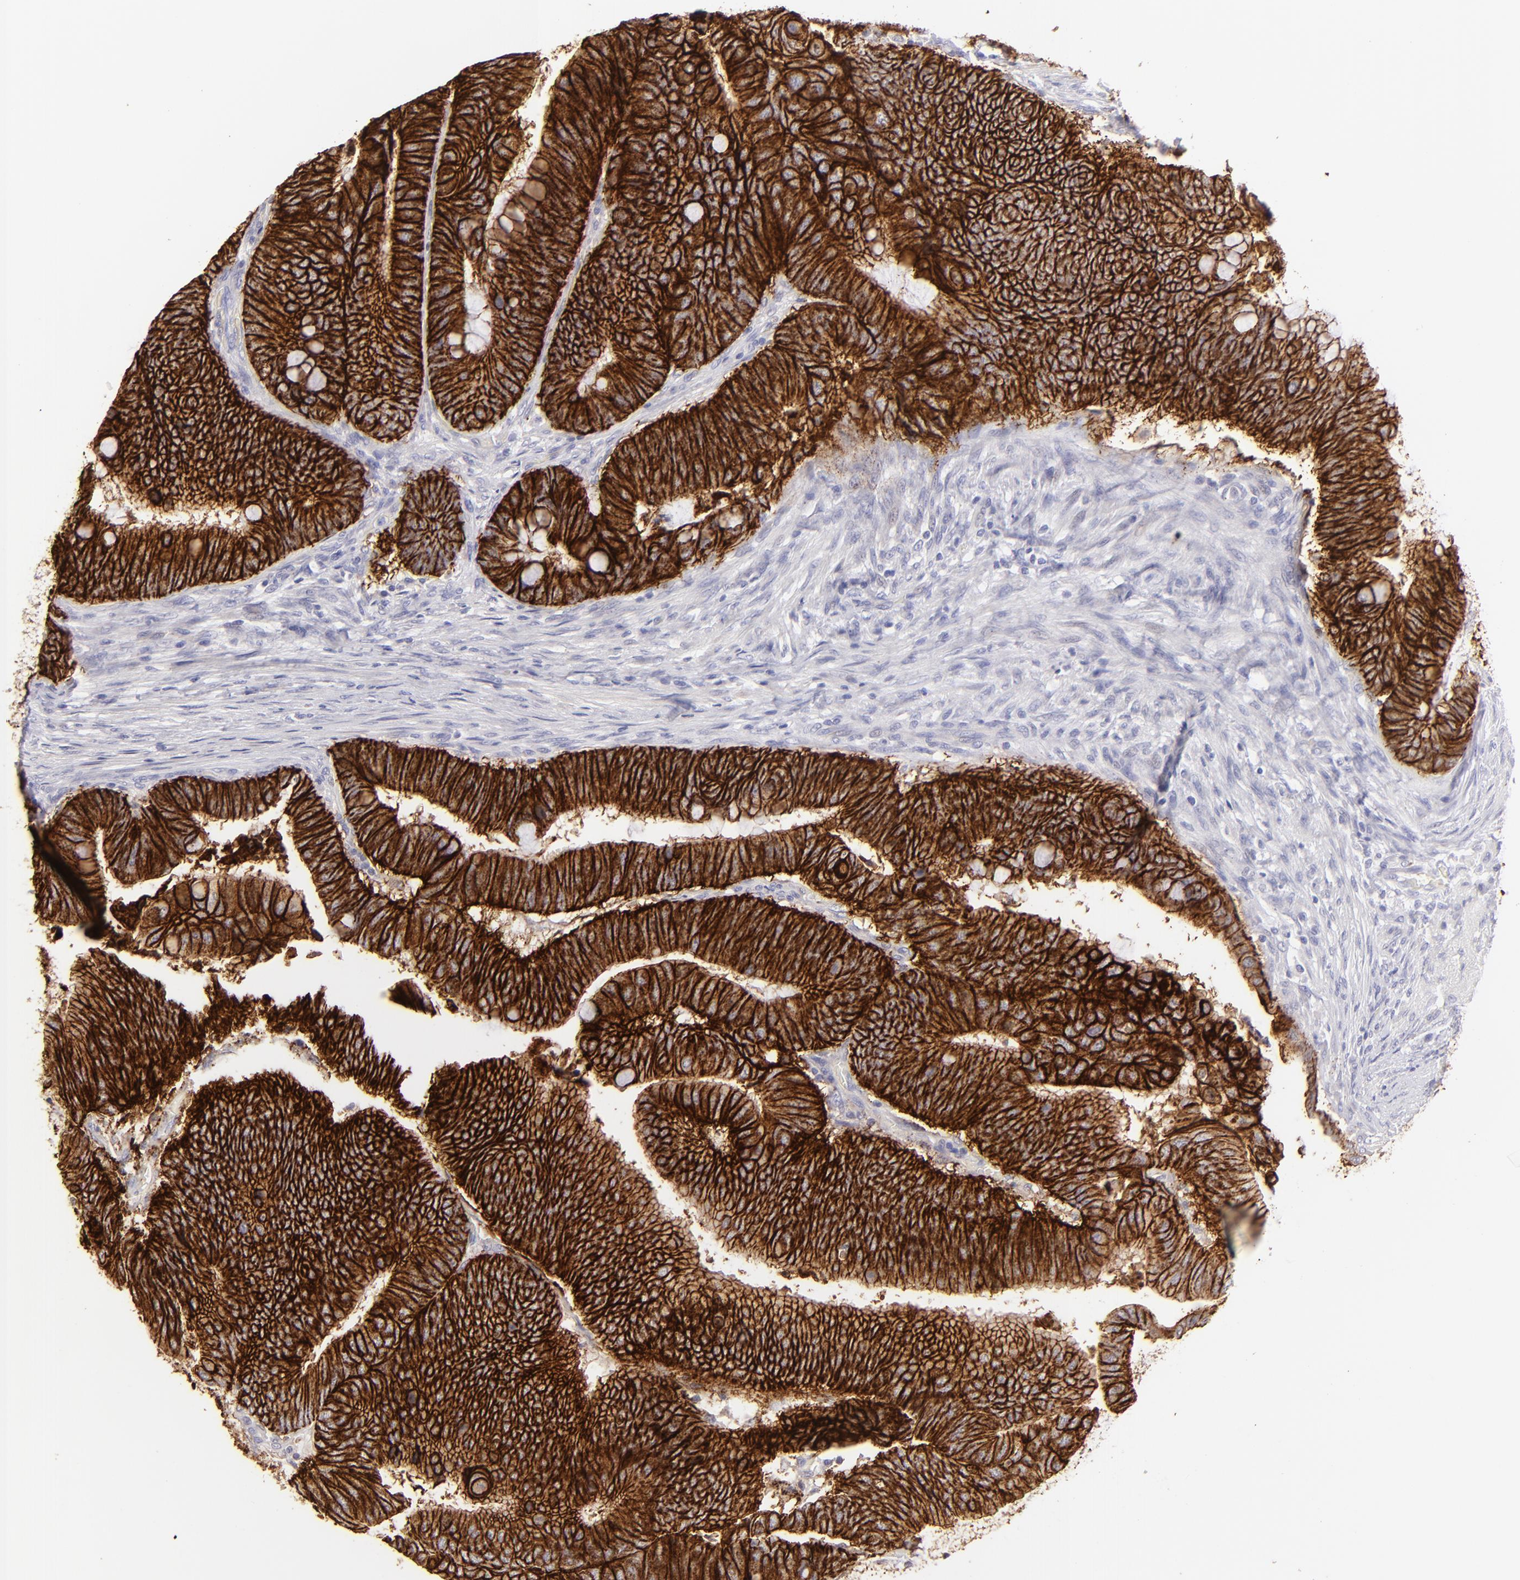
{"staining": {"intensity": "strong", "quantity": ">75%", "location": "cytoplasmic/membranous"}, "tissue": "colorectal cancer", "cell_type": "Tumor cells", "image_type": "cancer", "snomed": [{"axis": "morphology", "description": "Normal tissue, NOS"}, {"axis": "morphology", "description": "Adenocarcinoma, NOS"}, {"axis": "topography", "description": "Rectum"}], "caption": "Colorectal cancer (adenocarcinoma) stained for a protein displays strong cytoplasmic/membranous positivity in tumor cells.", "gene": "CLDN4", "patient": {"sex": "male", "age": 92}}